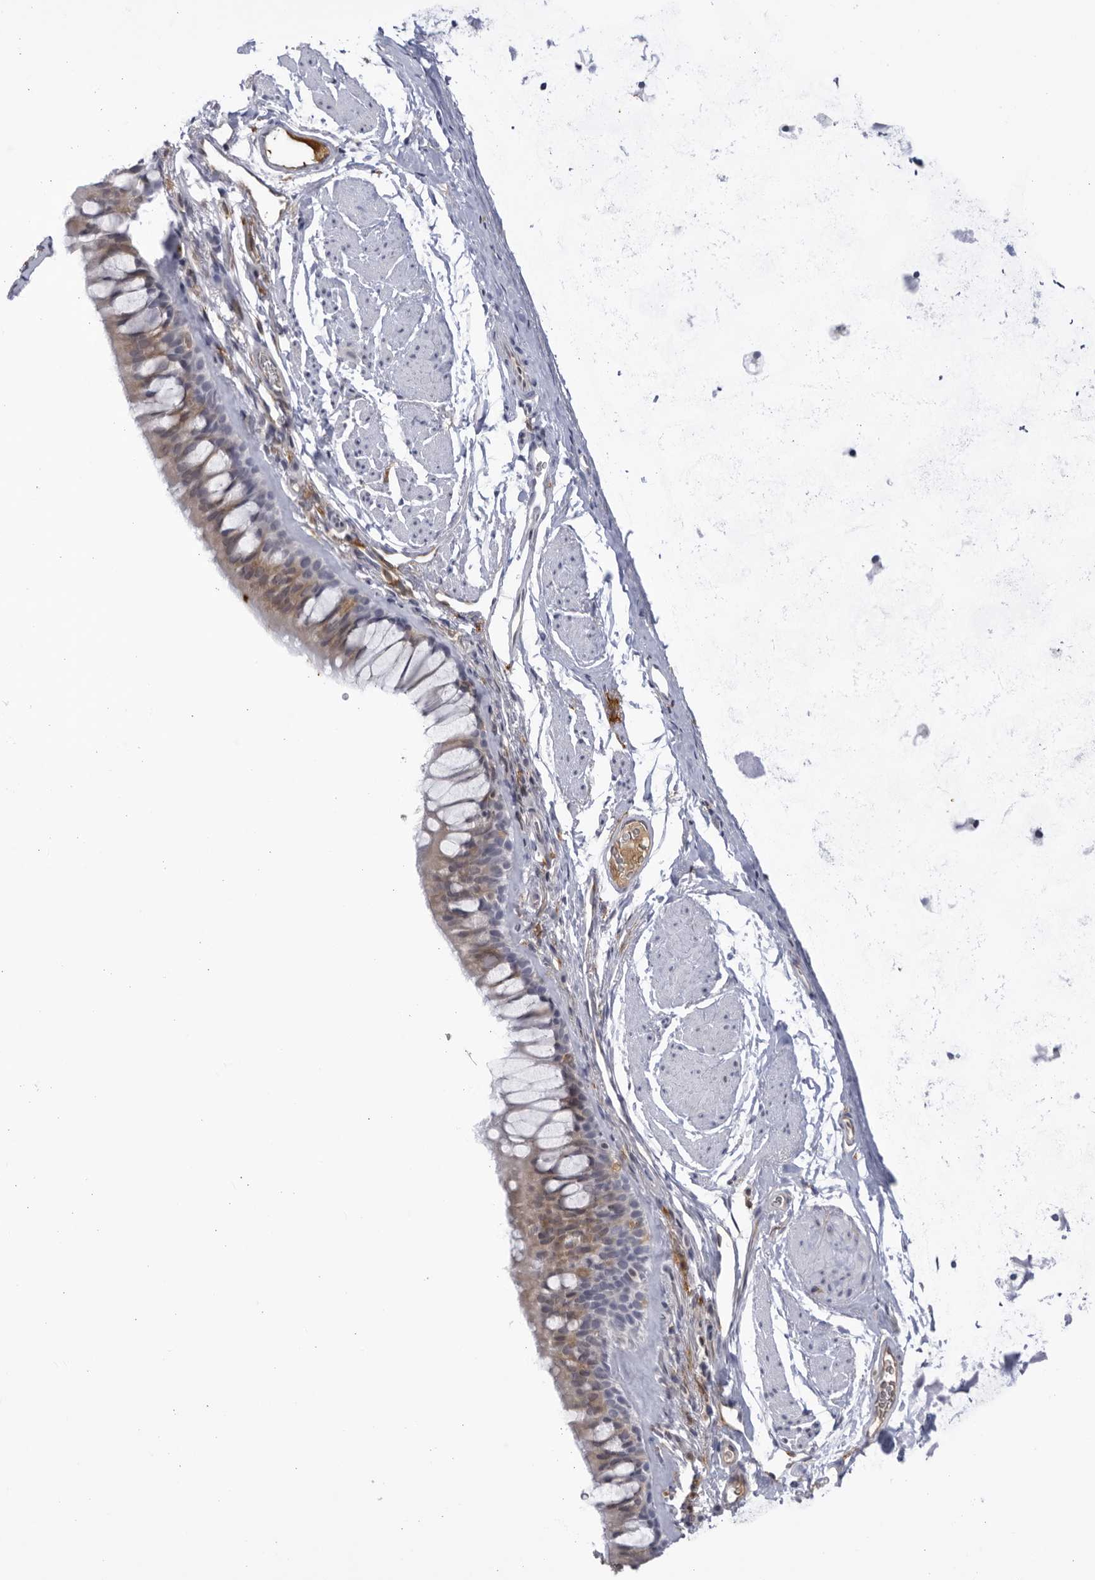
{"staining": {"intensity": "weak", "quantity": "<25%", "location": "cytoplasmic/membranous"}, "tissue": "bronchus", "cell_type": "Respiratory epithelial cells", "image_type": "normal", "snomed": [{"axis": "morphology", "description": "Normal tissue, NOS"}, {"axis": "topography", "description": "Cartilage tissue"}, {"axis": "topography", "description": "Bronchus"}], "caption": "Respiratory epithelial cells show no significant protein expression in normal bronchus. Nuclei are stained in blue.", "gene": "BMP2K", "patient": {"sex": "female", "age": 53}}